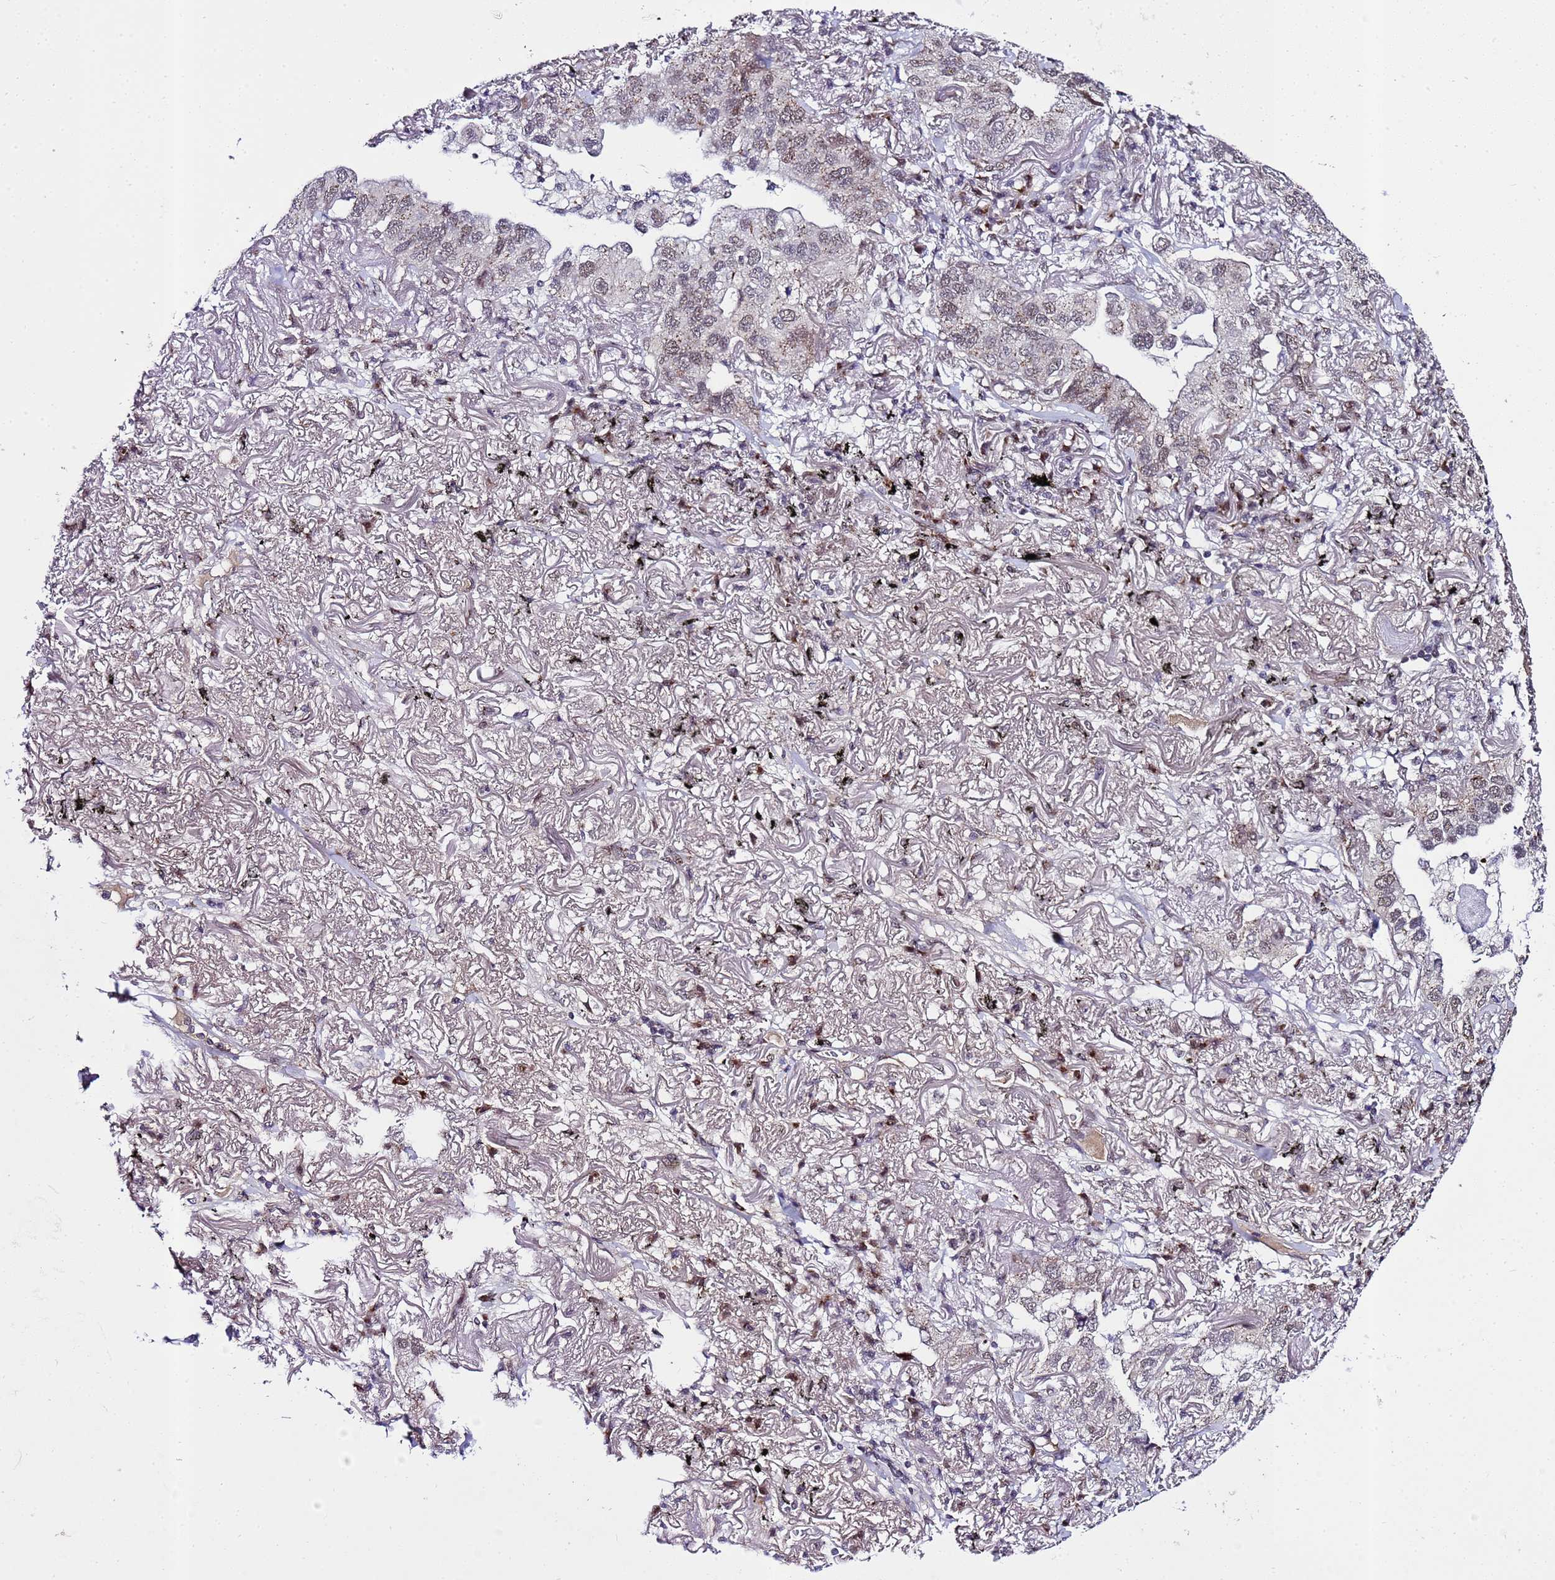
{"staining": {"intensity": "moderate", "quantity": "25%-75%", "location": "nuclear"}, "tissue": "lung cancer", "cell_type": "Tumor cells", "image_type": "cancer", "snomed": [{"axis": "morphology", "description": "Adenocarcinoma, NOS"}, {"axis": "topography", "description": "Lung"}], "caption": "Lung adenocarcinoma stained for a protein displays moderate nuclear positivity in tumor cells.", "gene": "C19orf47", "patient": {"sex": "male", "age": 65}}